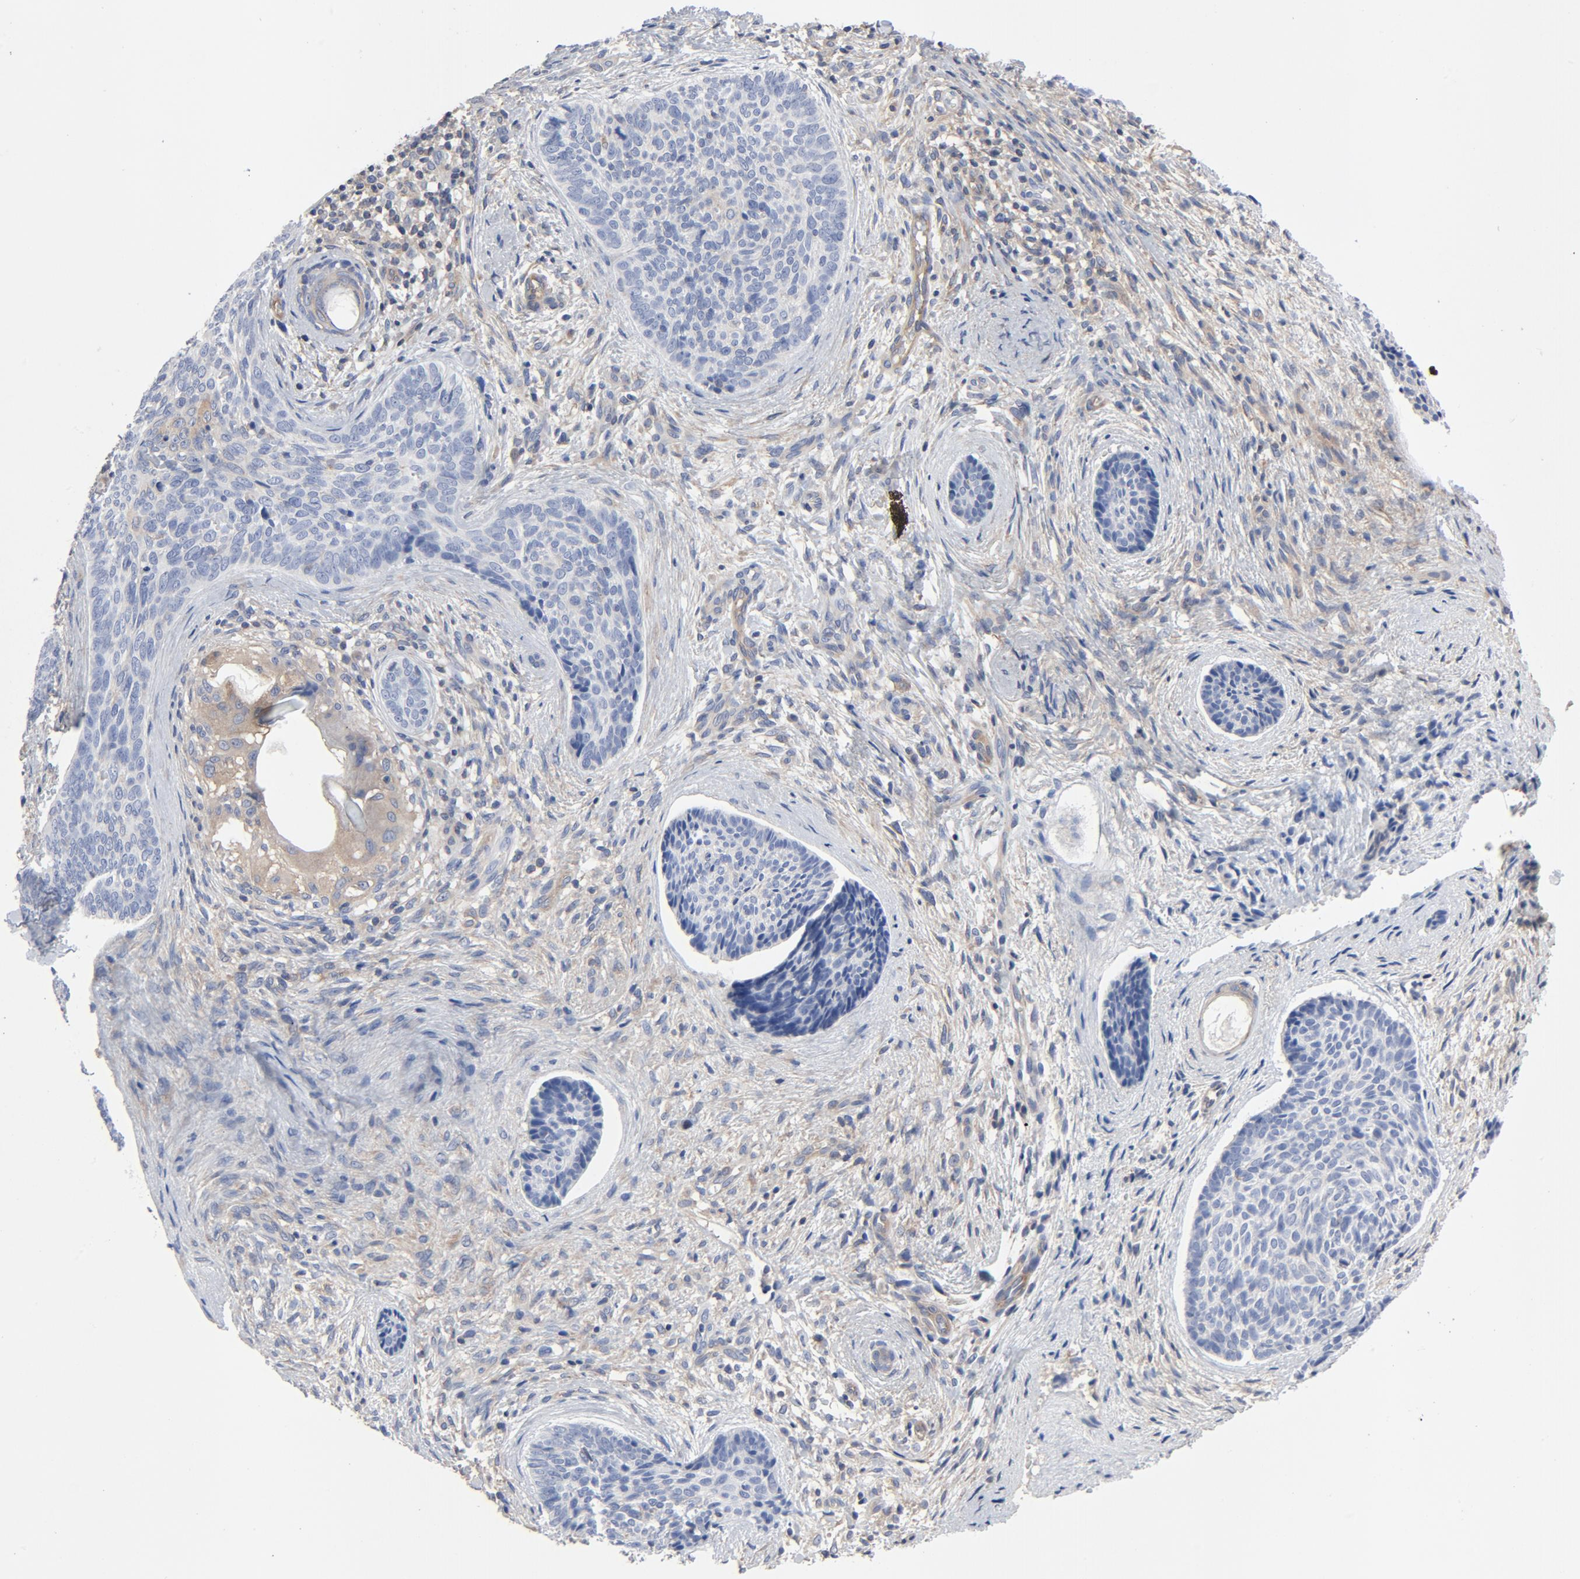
{"staining": {"intensity": "negative", "quantity": "none", "location": "none"}, "tissue": "skin cancer", "cell_type": "Tumor cells", "image_type": "cancer", "snomed": [{"axis": "morphology", "description": "Normal tissue, NOS"}, {"axis": "morphology", "description": "Basal cell carcinoma"}, {"axis": "topography", "description": "Skin"}], "caption": "The image exhibits no significant positivity in tumor cells of skin cancer.", "gene": "DYNLT3", "patient": {"sex": "female", "age": 57}}